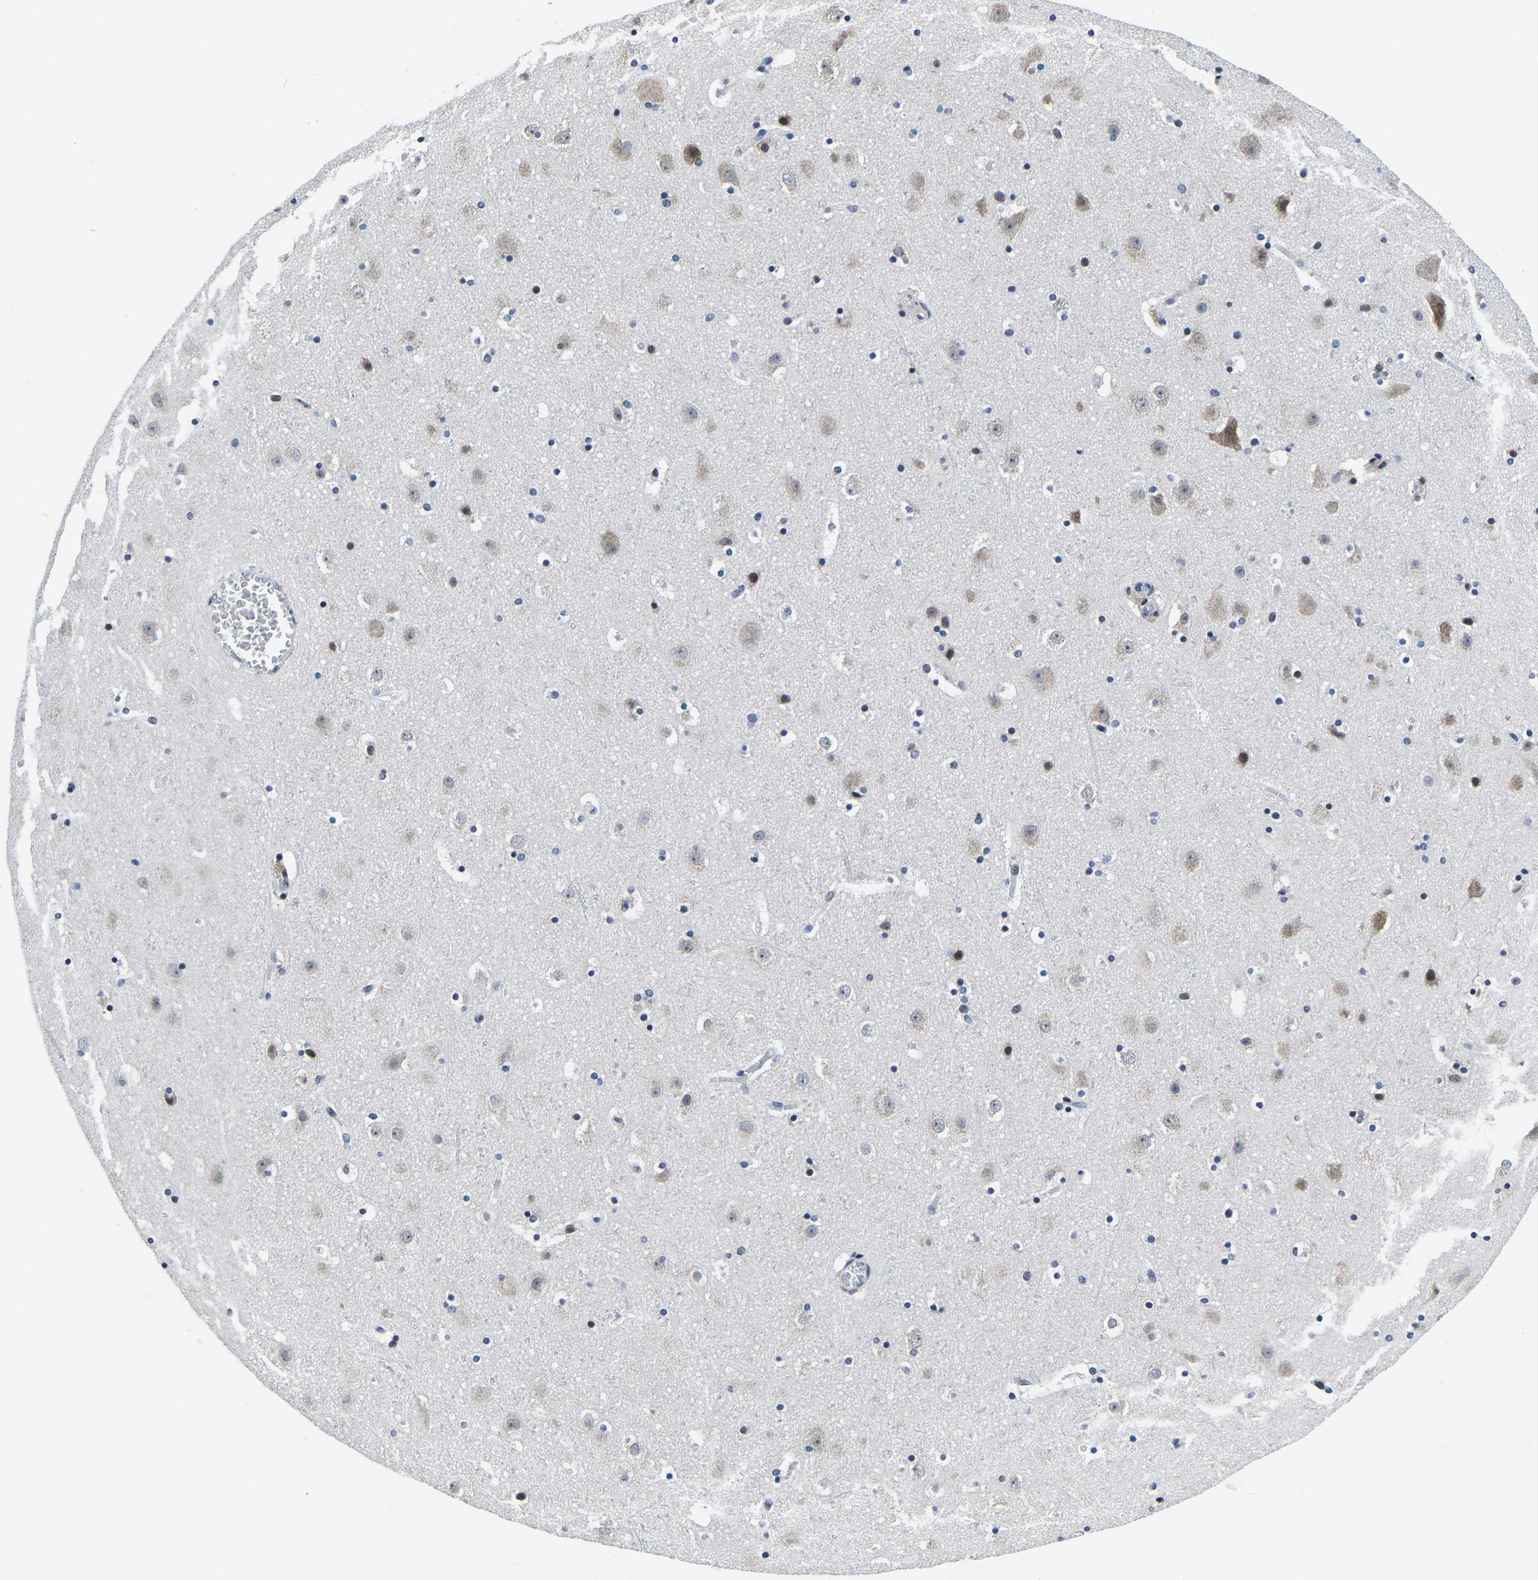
{"staining": {"intensity": "moderate", "quantity": "<25%", "location": "nuclear"}, "tissue": "cerebral cortex", "cell_type": "Endothelial cells", "image_type": "normal", "snomed": [{"axis": "morphology", "description": "Normal tissue, NOS"}, {"axis": "topography", "description": "Cerebral cortex"}], "caption": "This is an image of IHC staining of normal cerebral cortex, which shows moderate staining in the nuclear of endothelial cells.", "gene": "CDC73", "patient": {"sex": "male", "age": 45}}